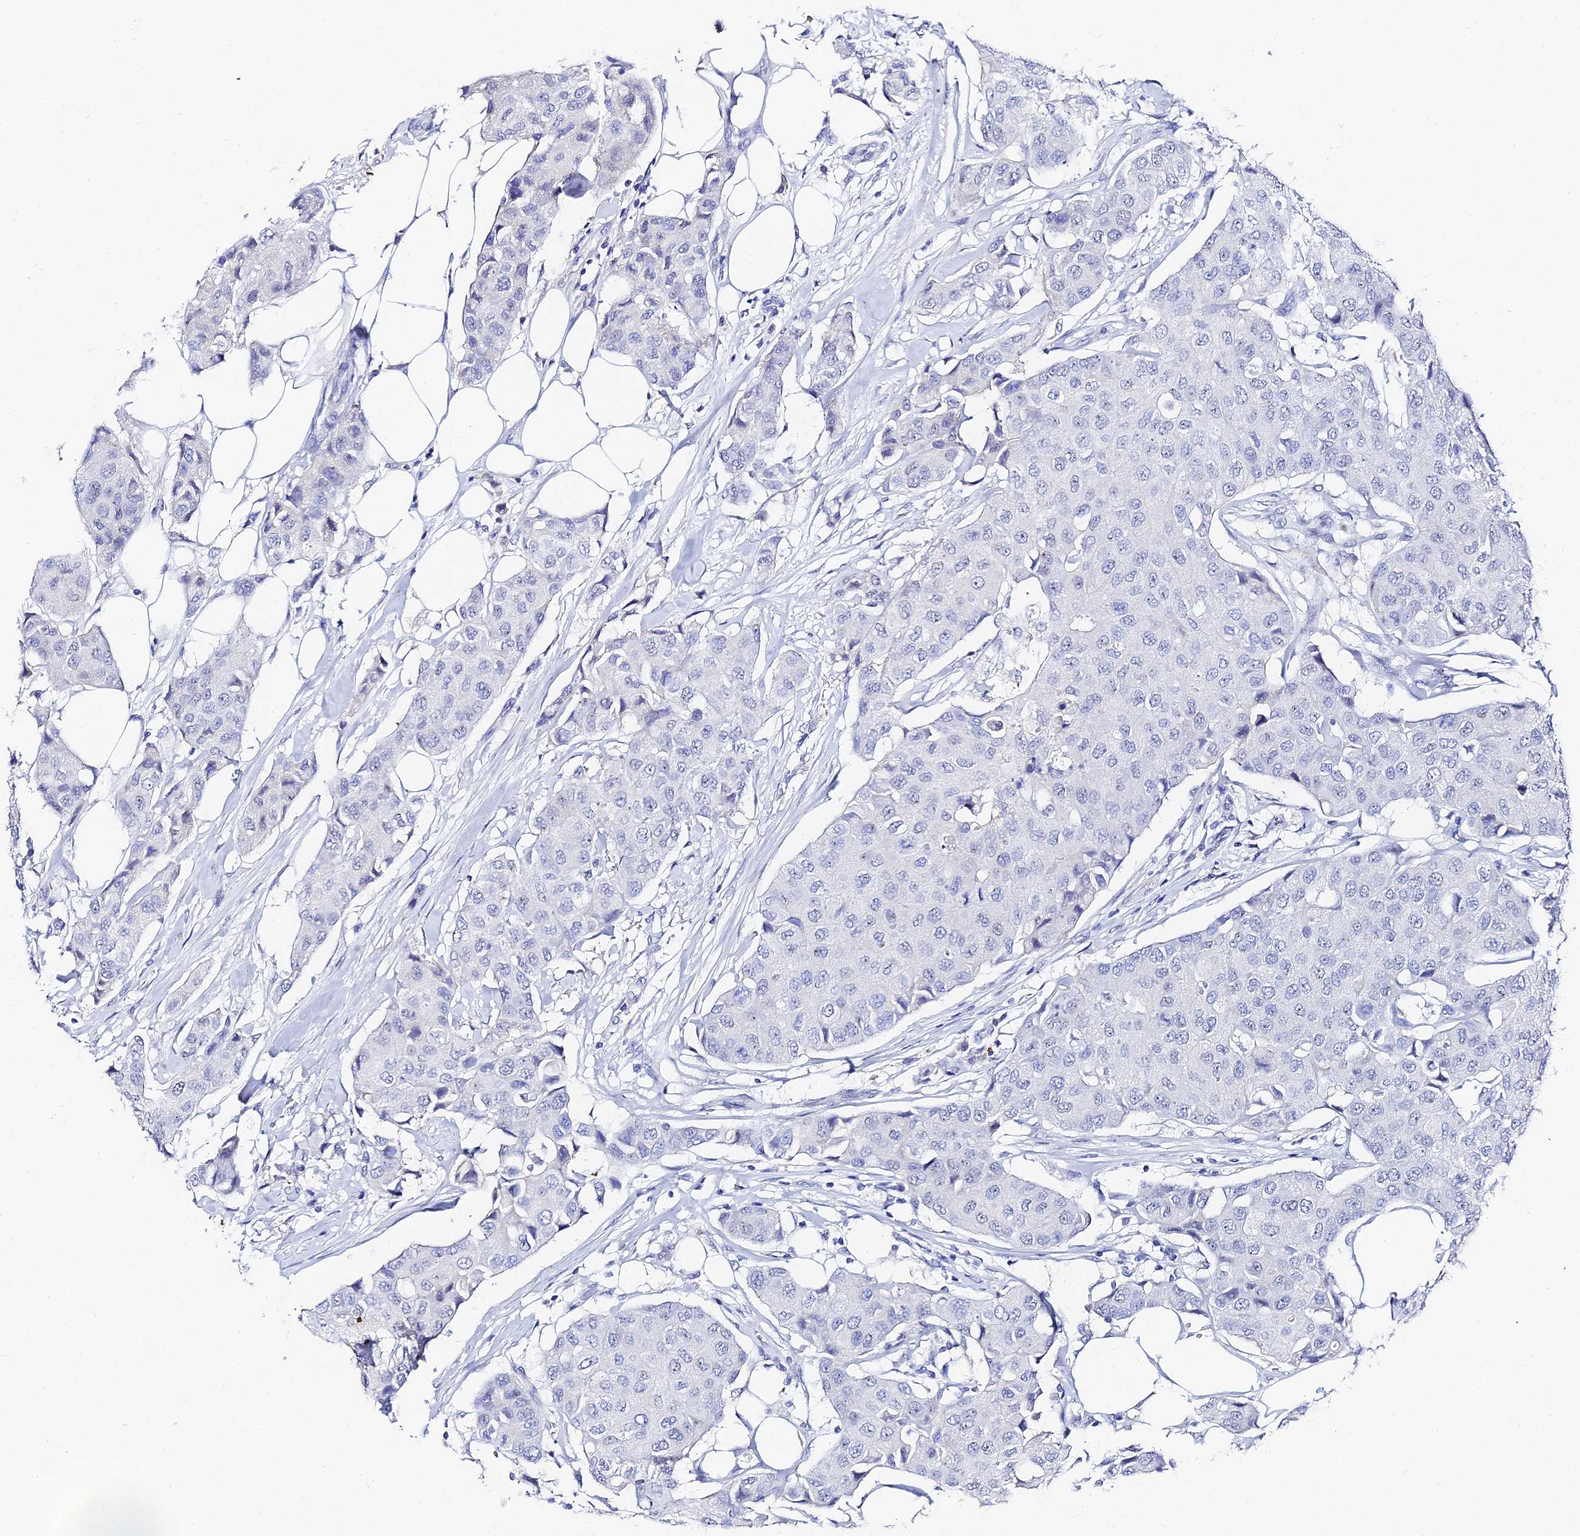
{"staining": {"intensity": "negative", "quantity": "none", "location": "none"}, "tissue": "breast cancer", "cell_type": "Tumor cells", "image_type": "cancer", "snomed": [{"axis": "morphology", "description": "Duct carcinoma"}, {"axis": "topography", "description": "Breast"}], "caption": "DAB (3,3'-diaminobenzidine) immunohistochemical staining of breast intraductal carcinoma shows no significant expression in tumor cells.", "gene": "KRT17", "patient": {"sex": "female", "age": 80}}